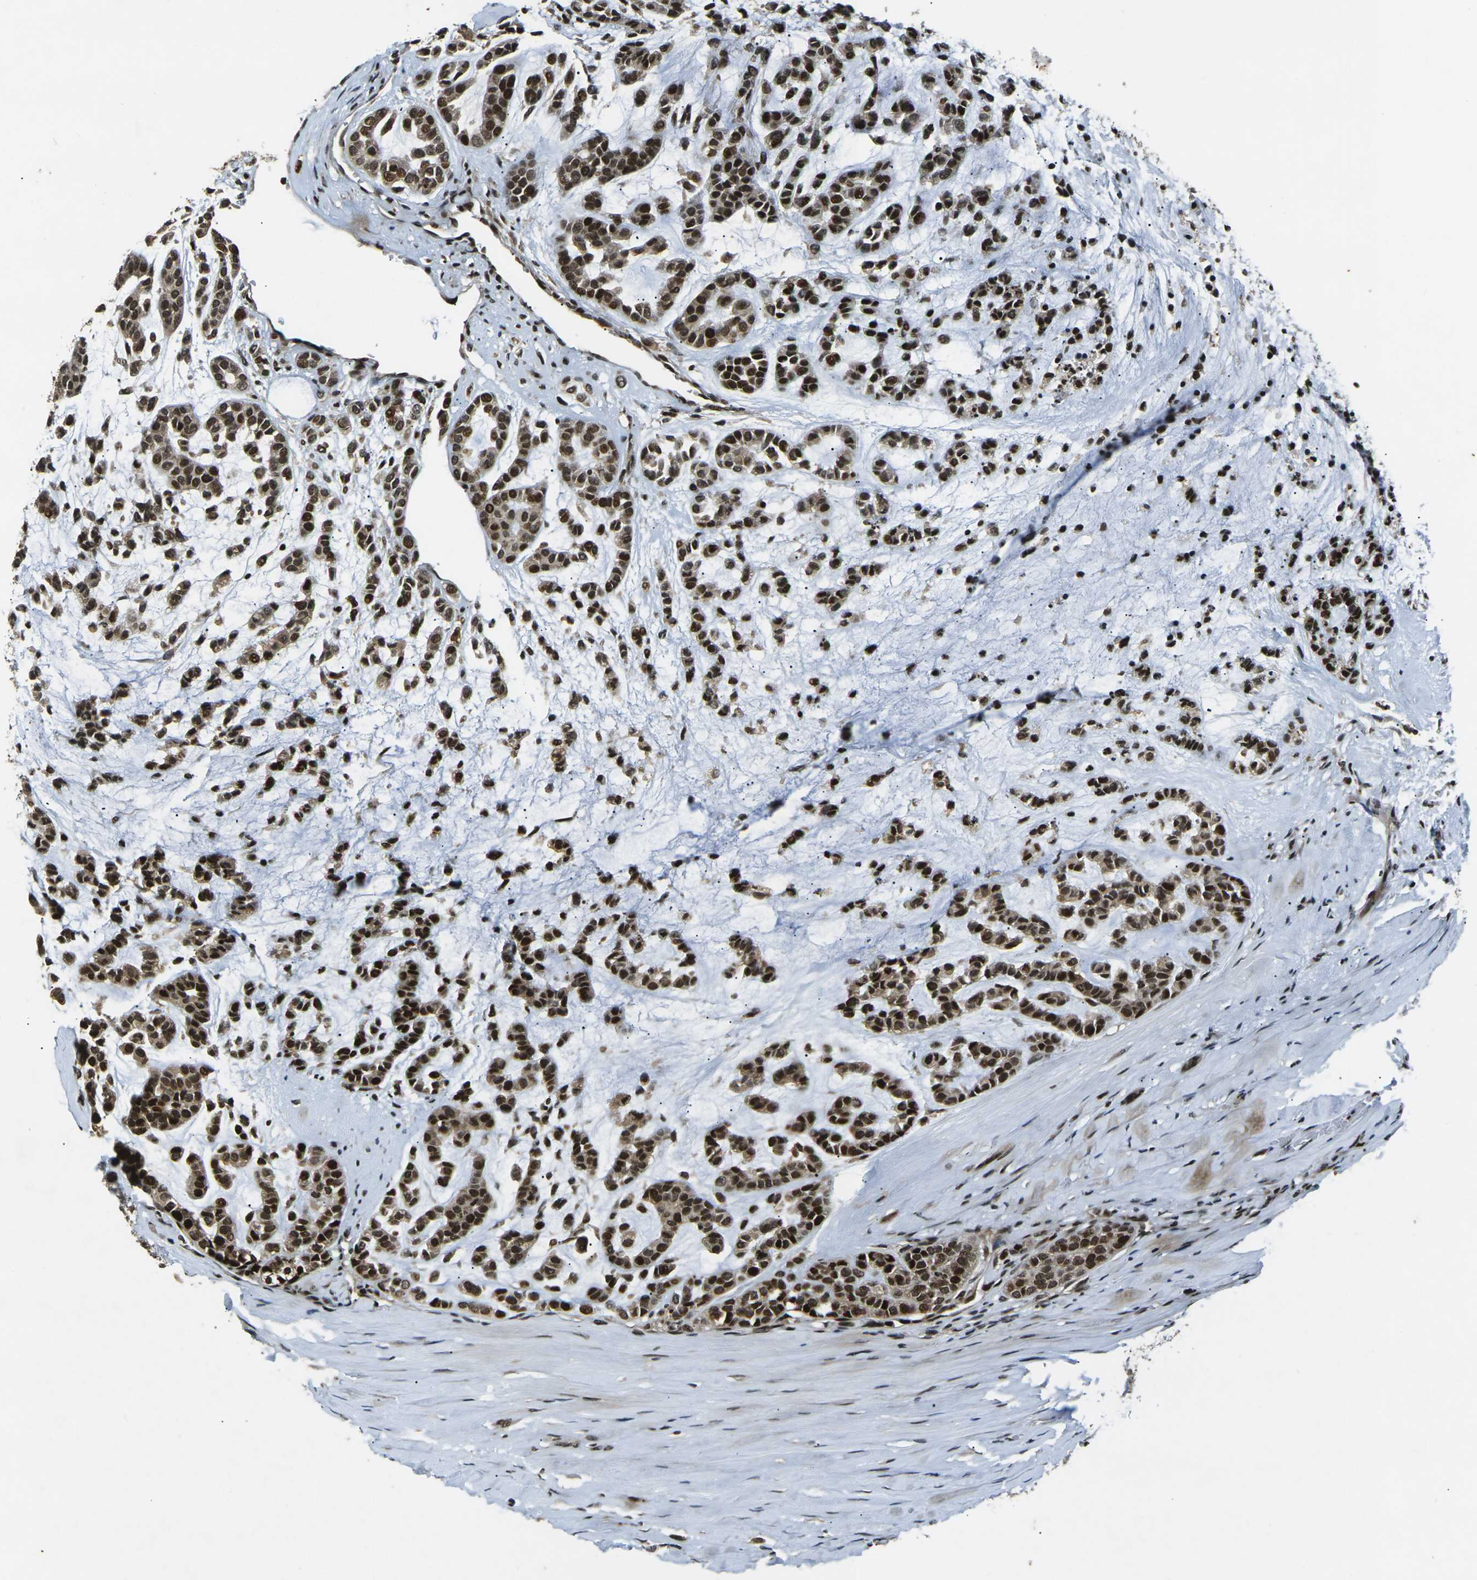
{"staining": {"intensity": "strong", "quantity": ">75%", "location": "cytoplasmic/membranous,nuclear"}, "tissue": "head and neck cancer", "cell_type": "Tumor cells", "image_type": "cancer", "snomed": [{"axis": "morphology", "description": "Adenocarcinoma, NOS"}, {"axis": "morphology", "description": "Adenoma, NOS"}, {"axis": "topography", "description": "Head-Neck"}], "caption": "IHC of human head and neck cancer (adenocarcinoma) exhibits high levels of strong cytoplasmic/membranous and nuclear staining in about >75% of tumor cells. The staining was performed using DAB (3,3'-diaminobenzidine), with brown indicating positive protein expression. Nuclei are stained blue with hematoxylin.", "gene": "ACTL6A", "patient": {"sex": "female", "age": 55}}